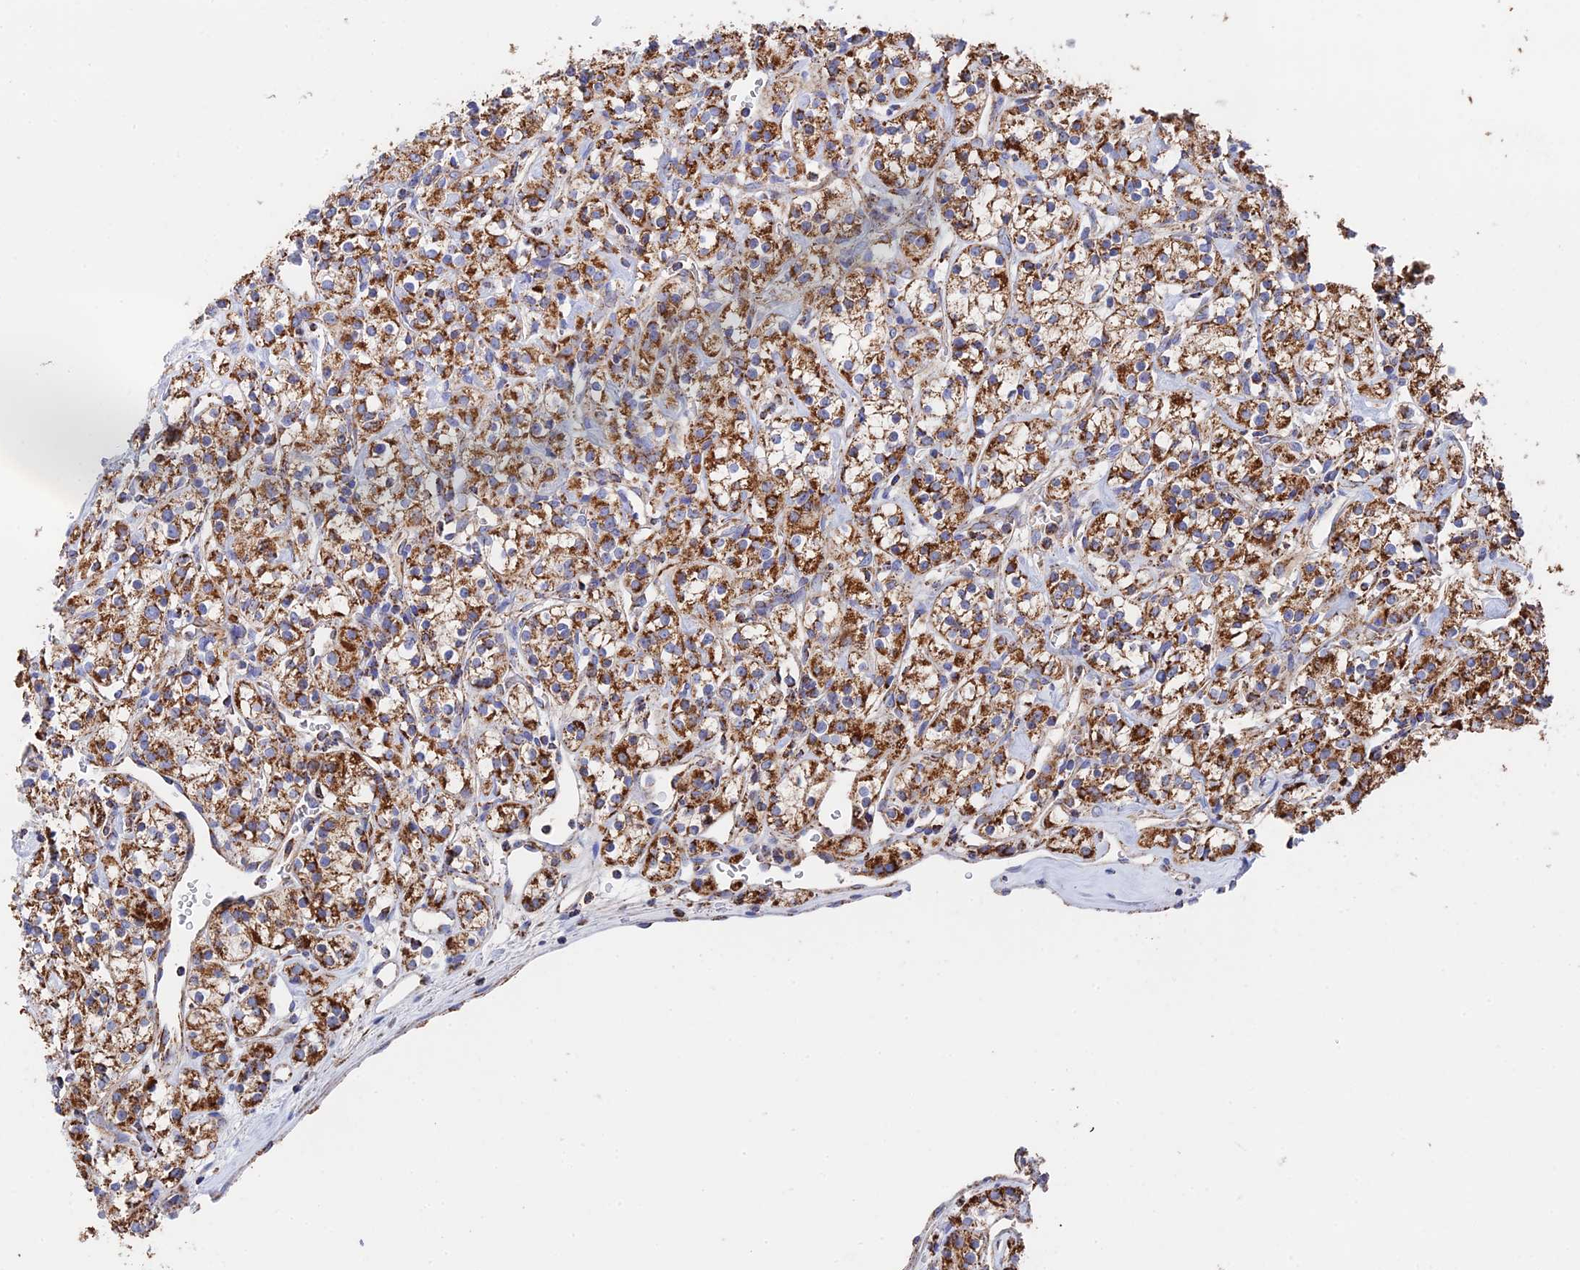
{"staining": {"intensity": "strong", "quantity": ">75%", "location": "cytoplasmic/membranous"}, "tissue": "renal cancer", "cell_type": "Tumor cells", "image_type": "cancer", "snomed": [{"axis": "morphology", "description": "Adenocarcinoma, NOS"}, {"axis": "topography", "description": "Kidney"}], "caption": "Immunohistochemistry (IHC) histopathology image of adenocarcinoma (renal) stained for a protein (brown), which demonstrates high levels of strong cytoplasmic/membranous staining in approximately >75% of tumor cells.", "gene": "HAUS8", "patient": {"sex": "male", "age": 77}}